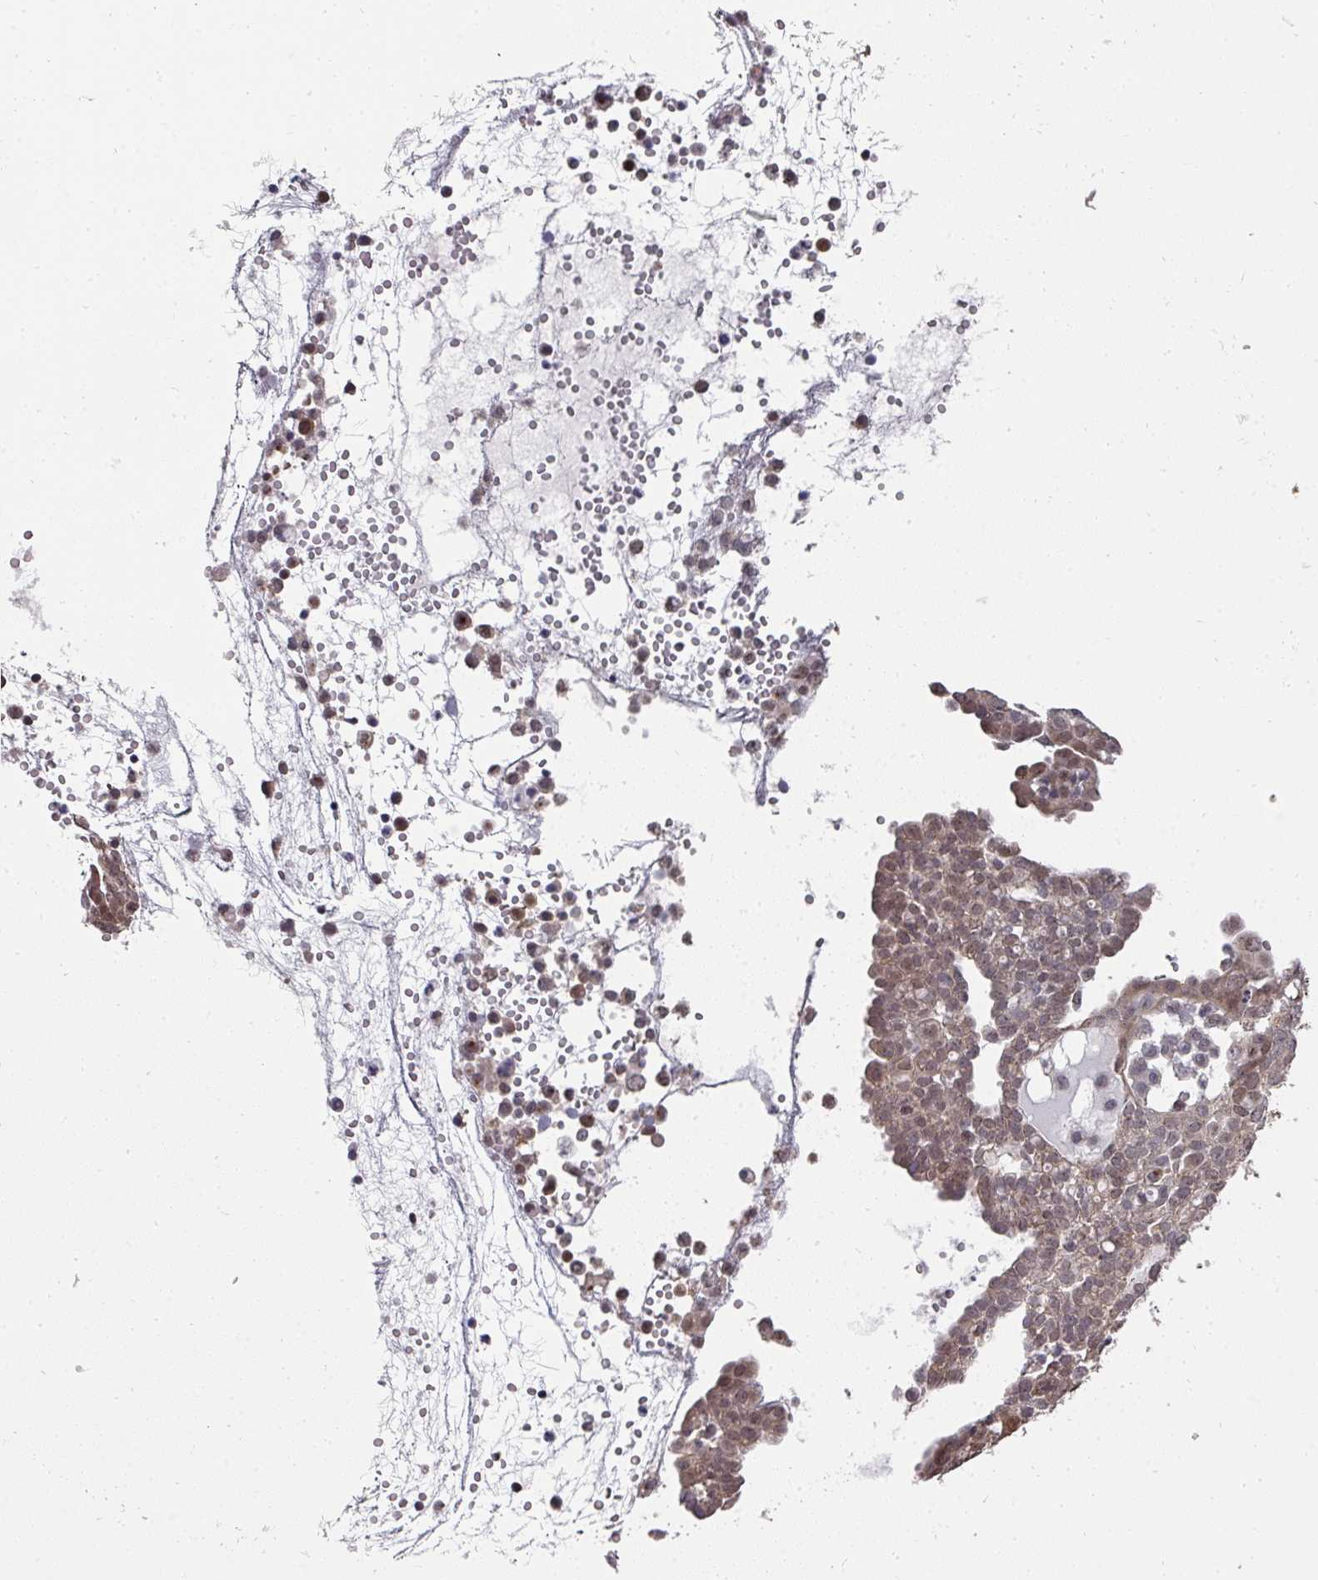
{"staining": {"intensity": "moderate", "quantity": "25%-75%", "location": "nuclear"}, "tissue": "ovarian cancer", "cell_type": "Tumor cells", "image_type": "cancer", "snomed": [{"axis": "morphology", "description": "Cystadenocarcinoma, serous, NOS"}, {"axis": "topography", "description": "Soft tissue"}, {"axis": "topography", "description": "Ovary"}], "caption": "High-magnification brightfield microscopy of ovarian cancer (serous cystadenocarcinoma) stained with DAB (3,3'-diaminobenzidine) (brown) and counterstained with hematoxylin (blue). tumor cells exhibit moderate nuclear positivity is identified in about25%-75% of cells.", "gene": "C18orf25", "patient": {"sex": "female", "age": 57}}